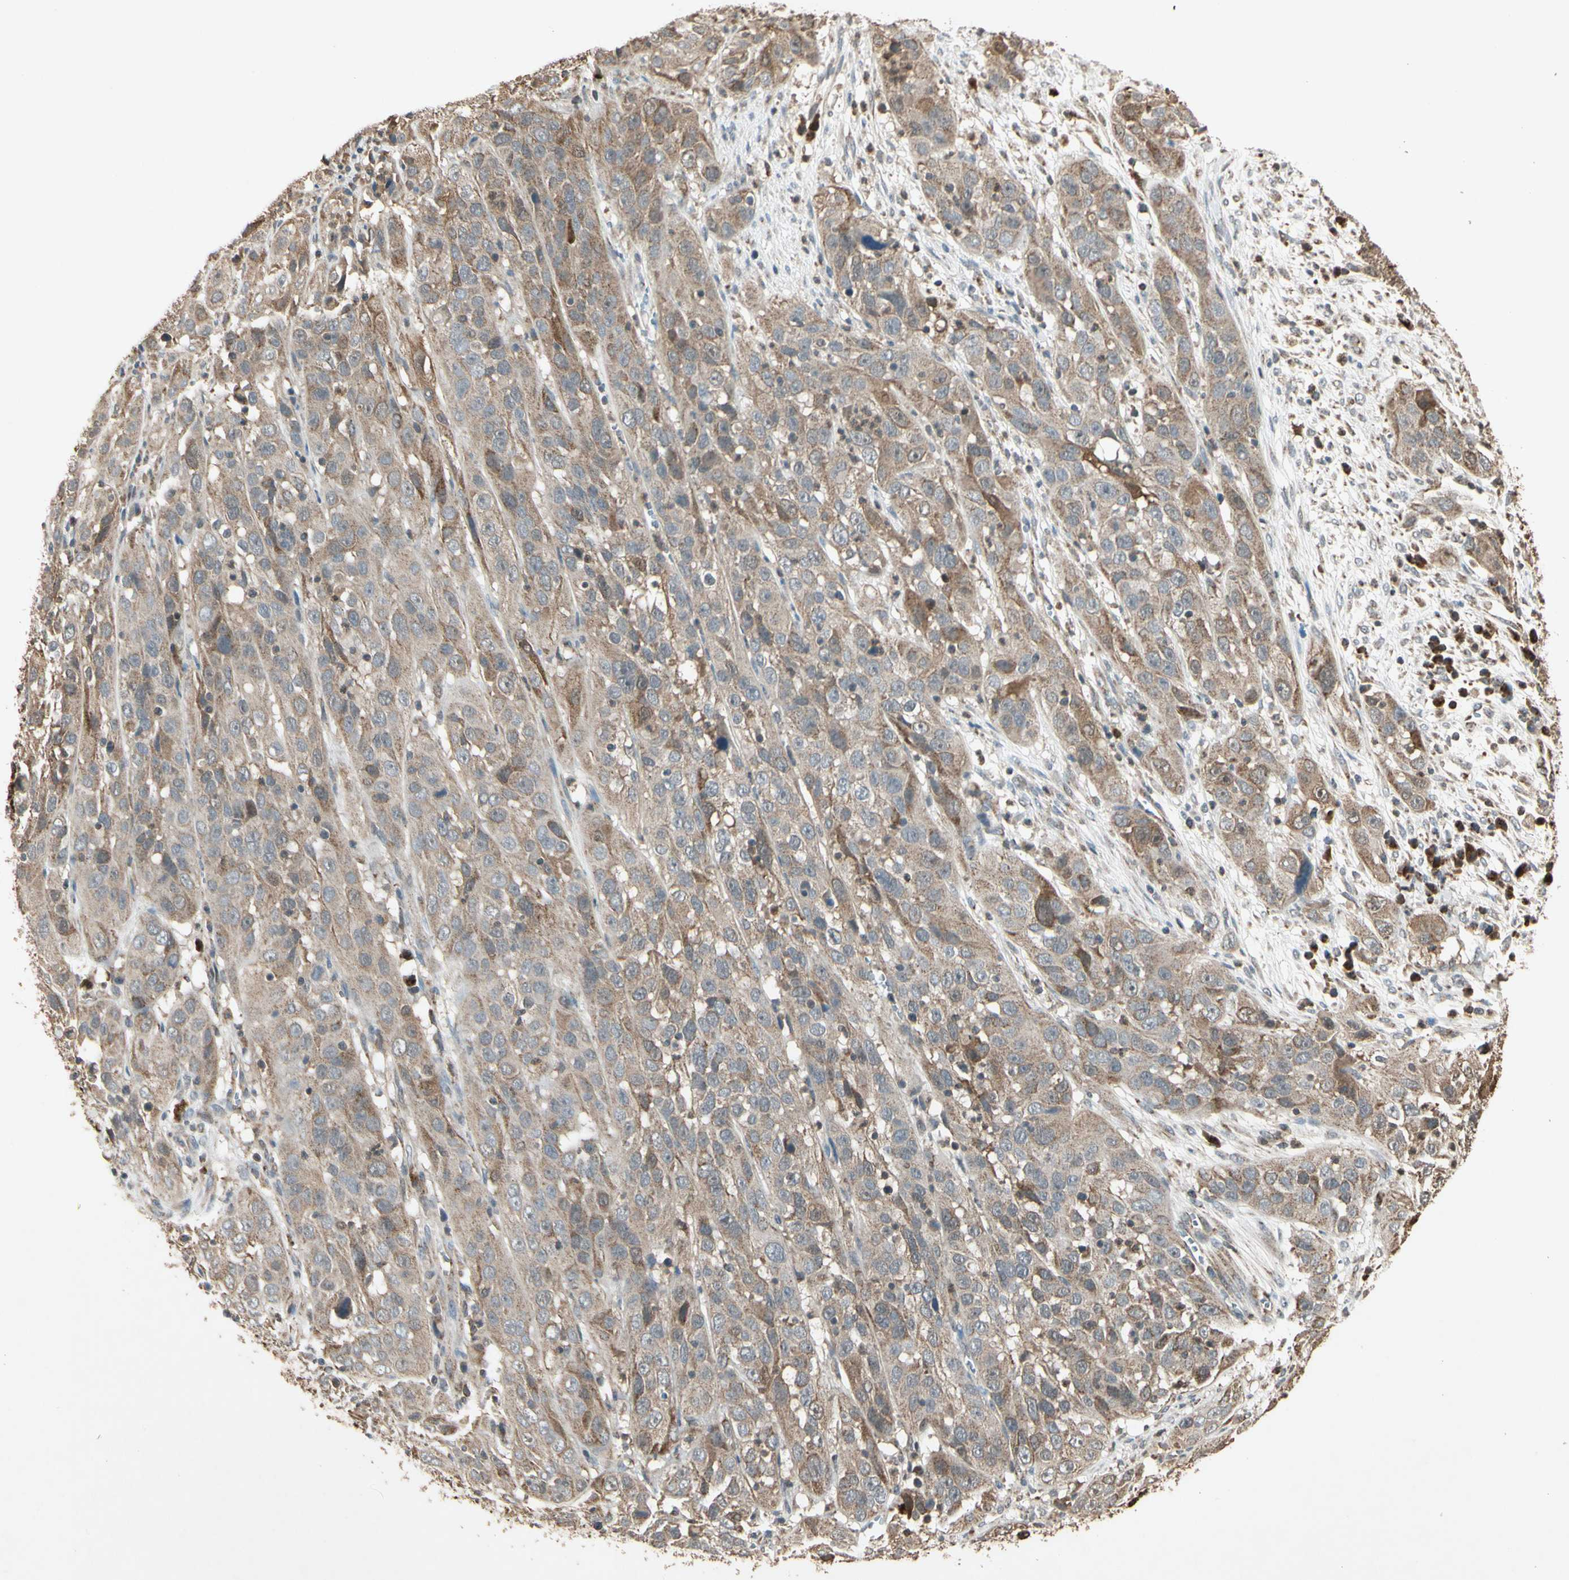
{"staining": {"intensity": "weak", "quantity": ">75%", "location": "cytoplasmic/membranous"}, "tissue": "cervical cancer", "cell_type": "Tumor cells", "image_type": "cancer", "snomed": [{"axis": "morphology", "description": "Squamous cell carcinoma, NOS"}, {"axis": "topography", "description": "Cervix"}], "caption": "Tumor cells reveal weak cytoplasmic/membranous staining in about >75% of cells in cervical squamous cell carcinoma.", "gene": "PRDX5", "patient": {"sex": "female", "age": 32}}